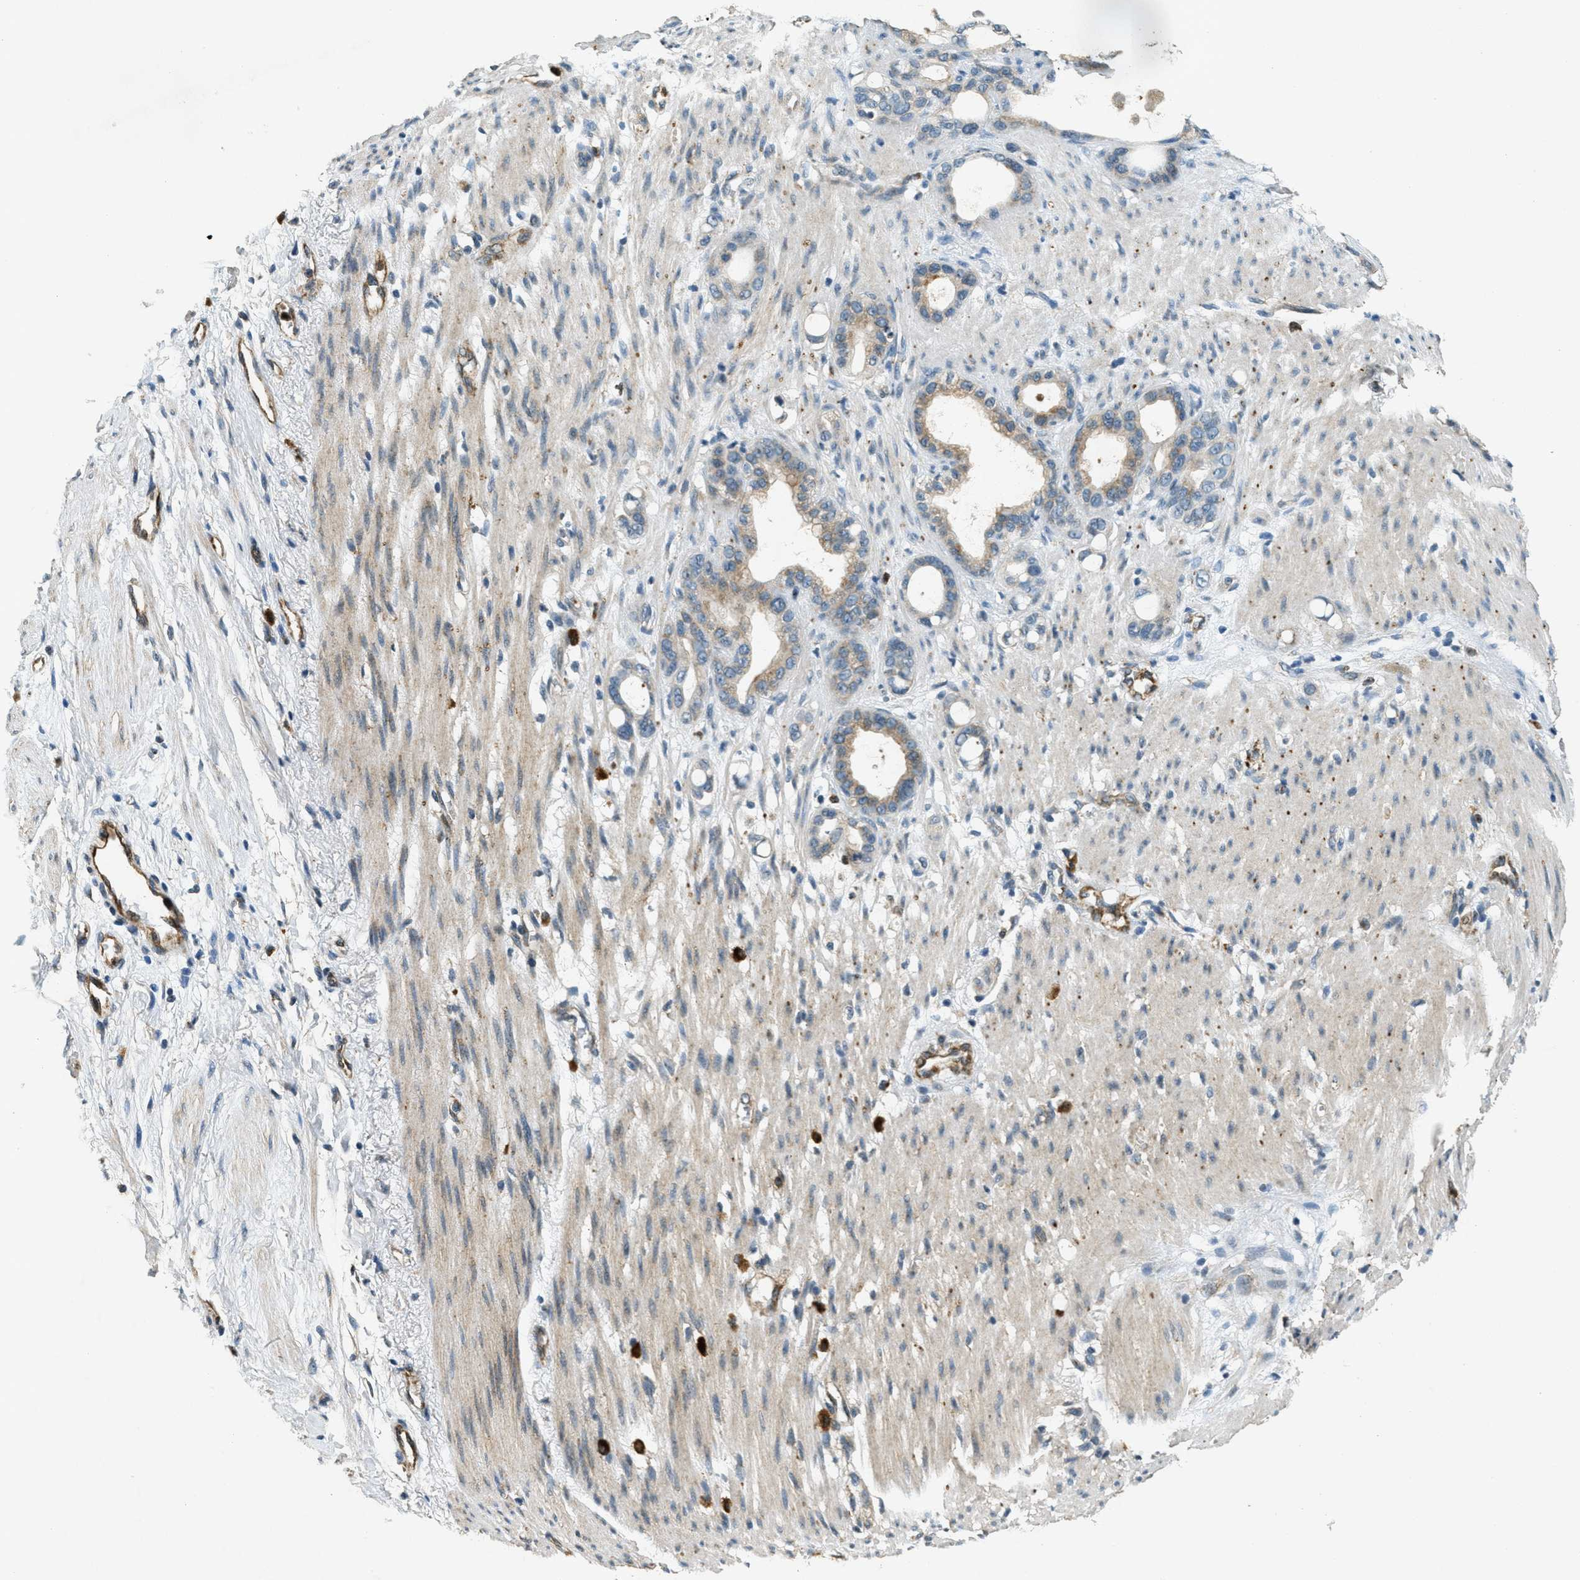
{"staining": {"intensity": "moderate", "quantity": ">75%", "location": "cytoplasmic/membranous"}, "tissue": "stomach cancer", "cell_type": "Tumor cells", "image_type": "cancer", "snomed": [{"axis": "morphology", "description": "Adenocarcinoma, NOS"}, {"axis": "topography", "description": "Stomach"}], "caption": "A brown stain labels moderate cytoplasmic/membranous positivity of a protein in human stomach cancer (adenocarcinoma) tumor cells.", "gene": "RAB3D", "patient": {"sex": "female", "age": 75}}